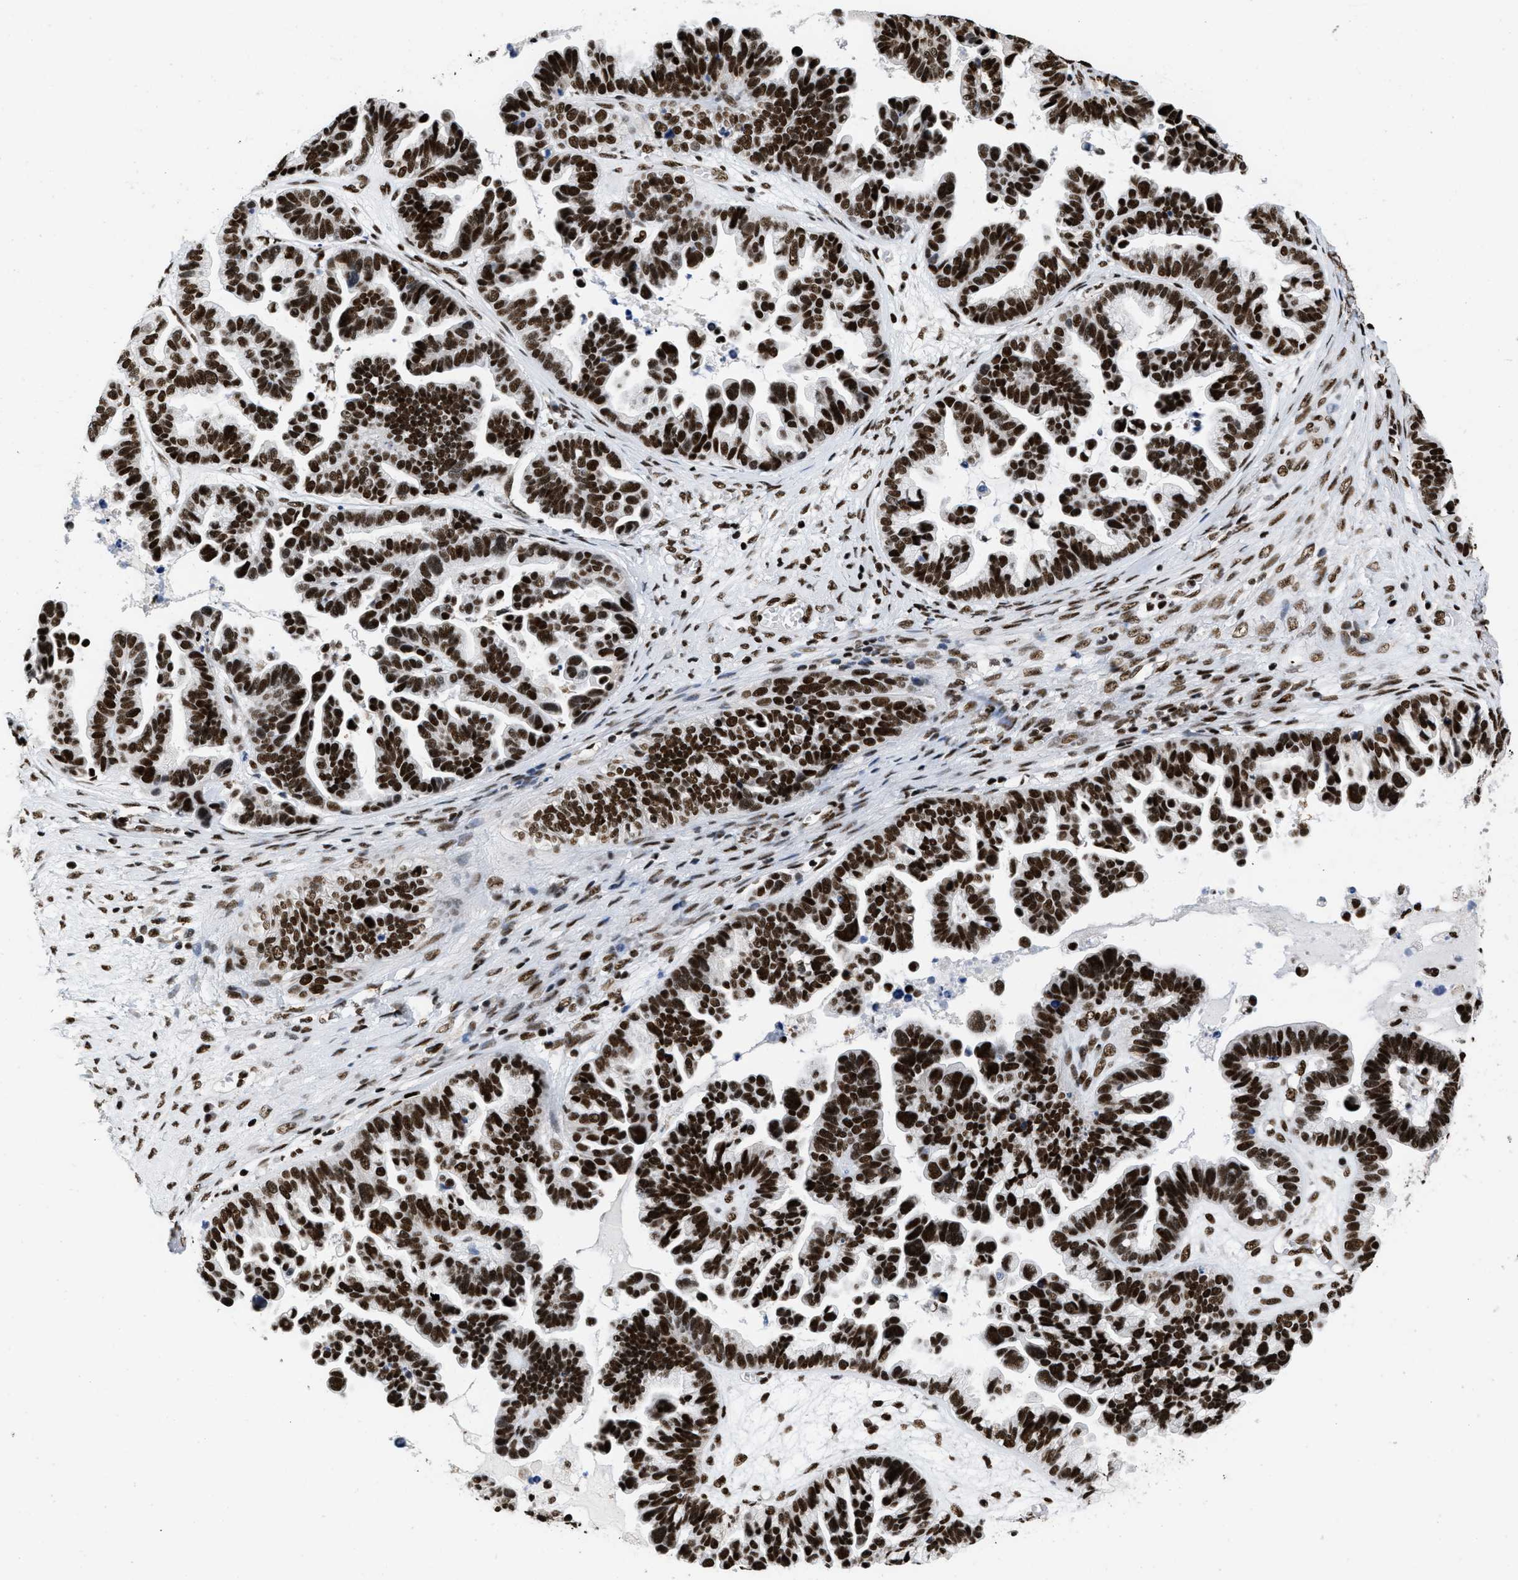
{"staining": {"intensity": "strong", "quantity": ">75%", "location": "nuclear"}, "tissue": "ovarian cancer", "cell_type": "Tumor cells", "image_type": "cancer", "snomed": [{"axis": "morphology", "description": "Cystadenocarcinoma, serous, NOS"}, {"axis": "topography", "description": "Ovary"}], "caption": "Immunohistochemistry photomicrograph of ovarian serous cystadenocarcinoma stained for a protein (brown), which reveals high levels of strong nuclear positivity in approximately >75% of tumor cells.", "gene": "CREB1", "patient": {"sex": "female", "age": 56}}